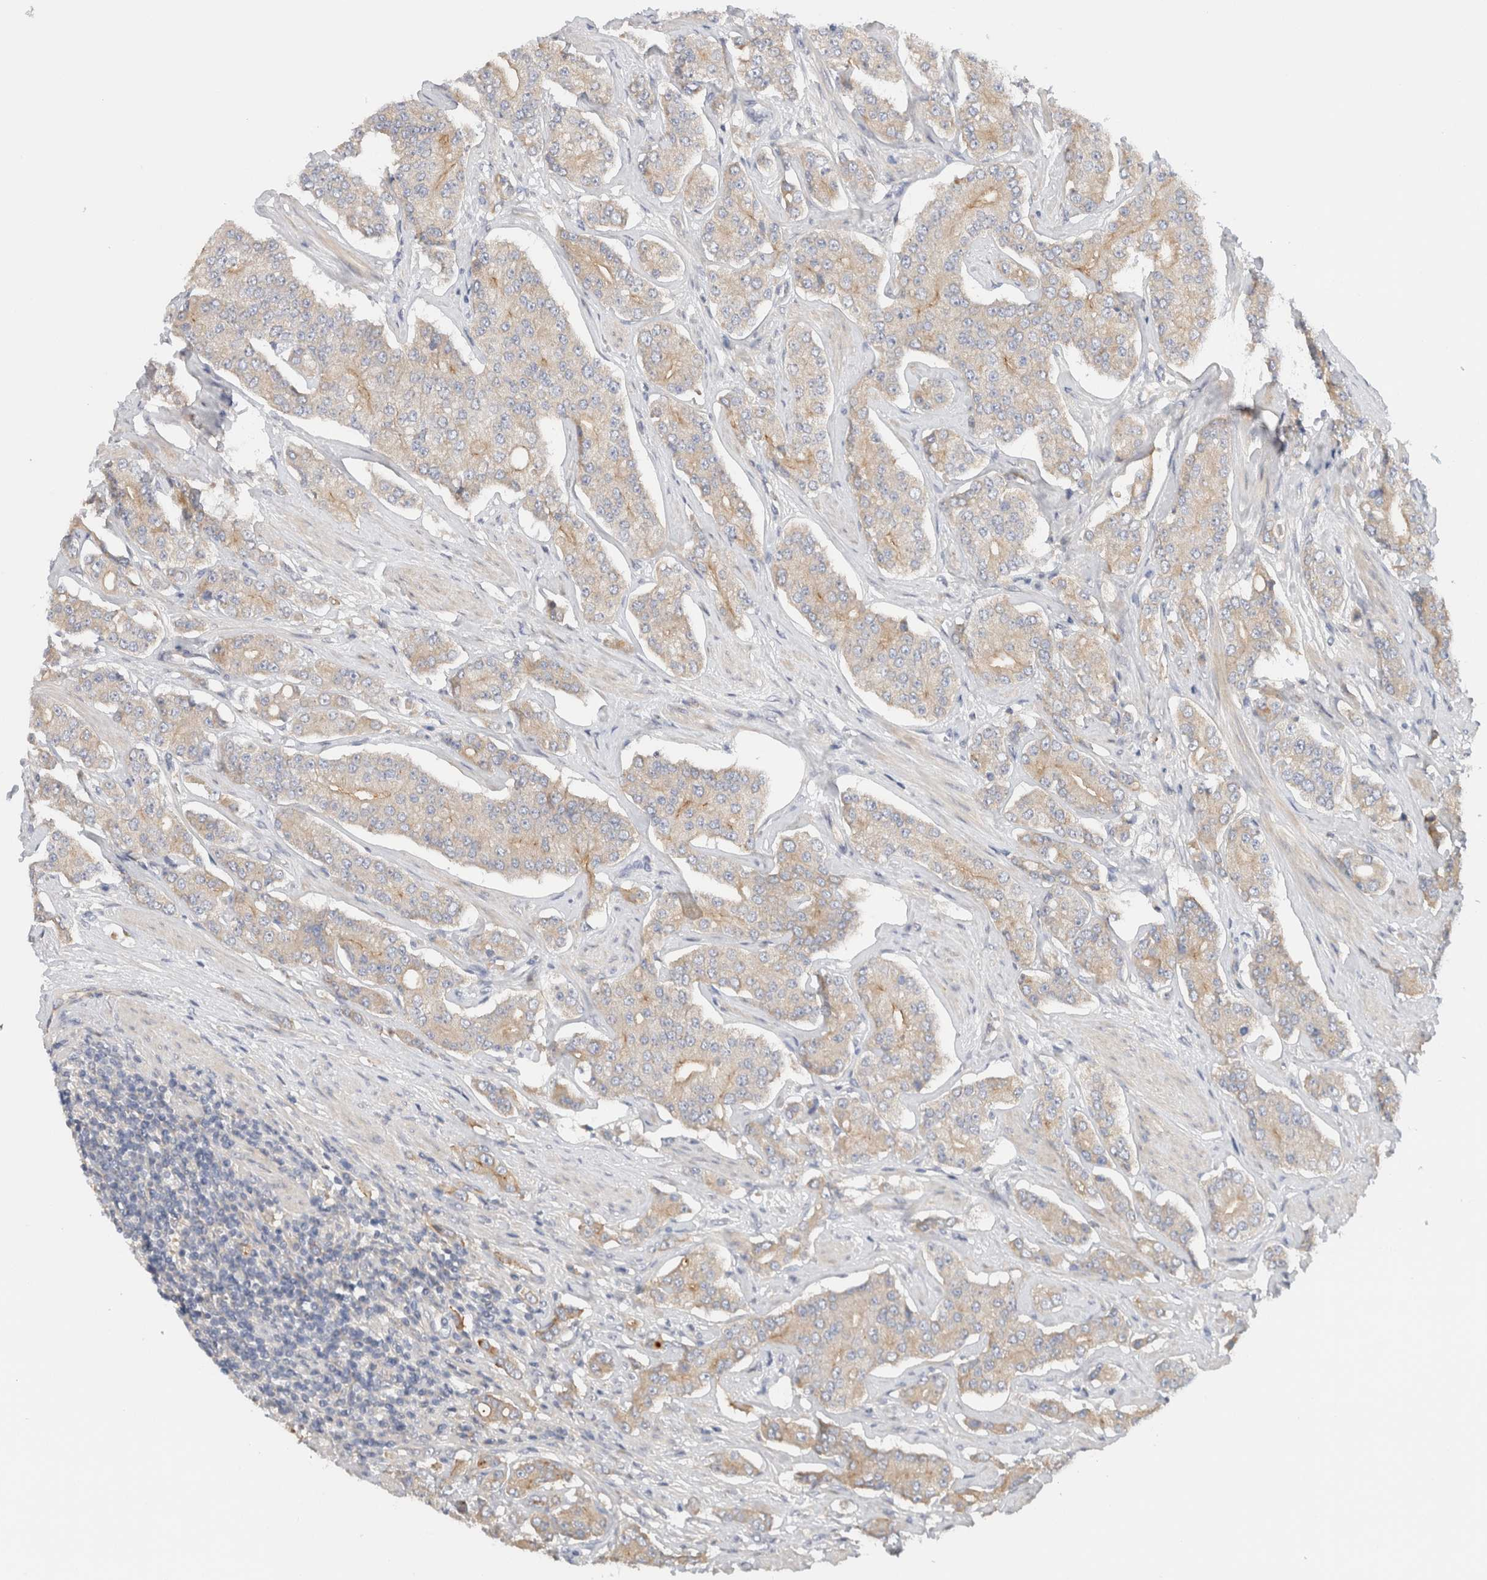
{"staining": {"intensity": "weak", "quantity": ">75%", "location": "cytoplasmic/membranous"}, "tissue": "prostate cancer", "cell_type": "Tumor cells", "image_type": "cancer", "snomed": [{"axis": "morphology", "description": "Adenocarcinoma, High grade"}, {"axis": "topography", "description": "Prostate"}], "caption": "Protein positivity by immunohistochemistry (IHC) exhibits weak cytoplasmic/membranous positivity in approximately >75% of tumor cells in prostate adenocarcinoma (high-grade).", "gene": "SGK3", "patient": {"sex": "male", "age": 71}}